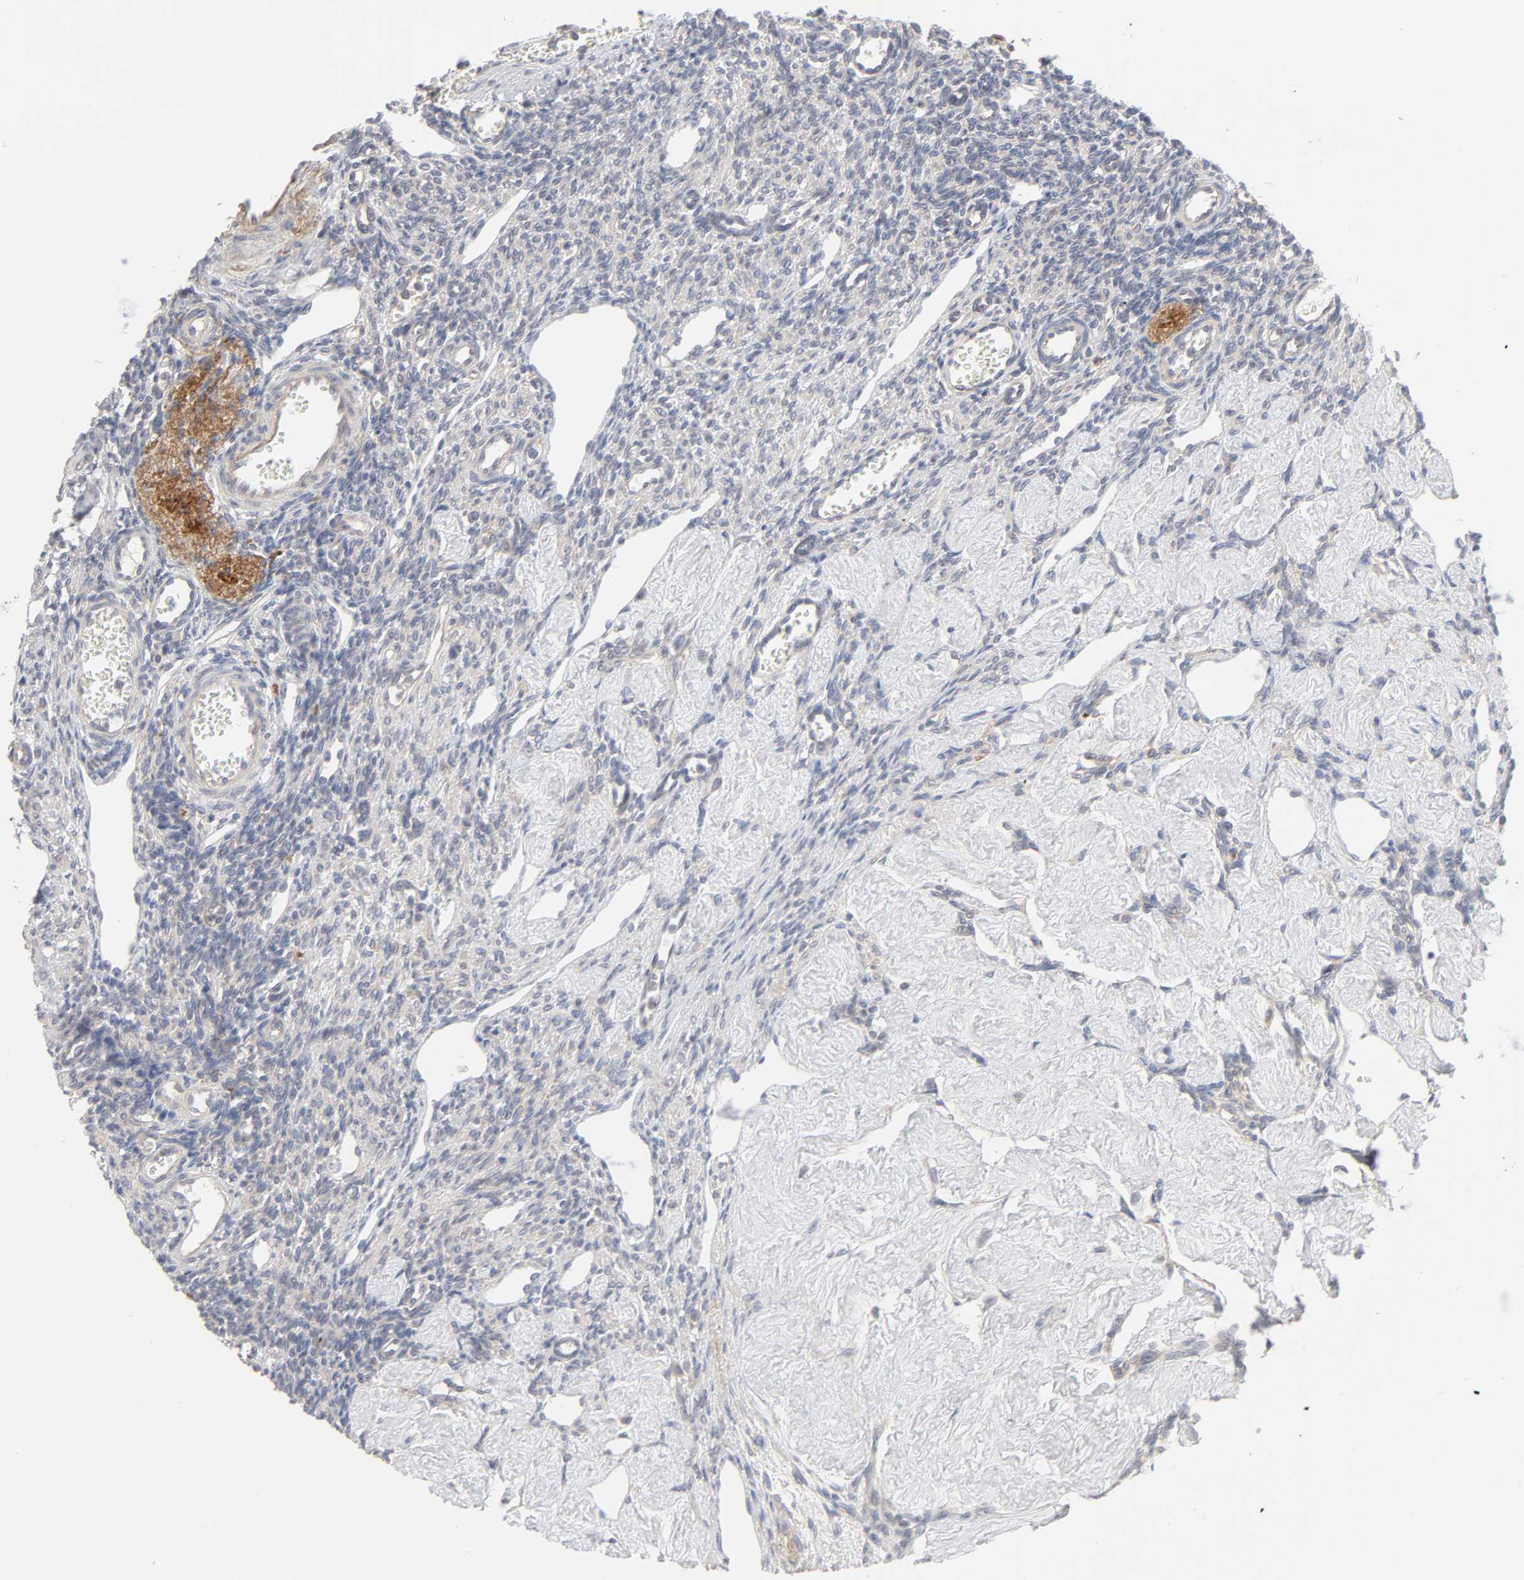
{"staining": {"intensity": "weak", "quantity": ">75%", "location": "cytoplasmic/membranous"}, "tissue": "ovary", "cell_type": "Ovarian stroma cells", "image_type": "normal", "snomed": [{"axis": "morphology", "description": "Normal tissue, NOS"}, {"axis": "topography", "description": "Ovary"}], "caption": "Protein staining of unremarkable ovary reveals weak cytoplasmic/membranous positivity in about >75% of ovarian stroma cells.", "gene": "IL4R", "patient": {"sex": "female", "age": 33}}